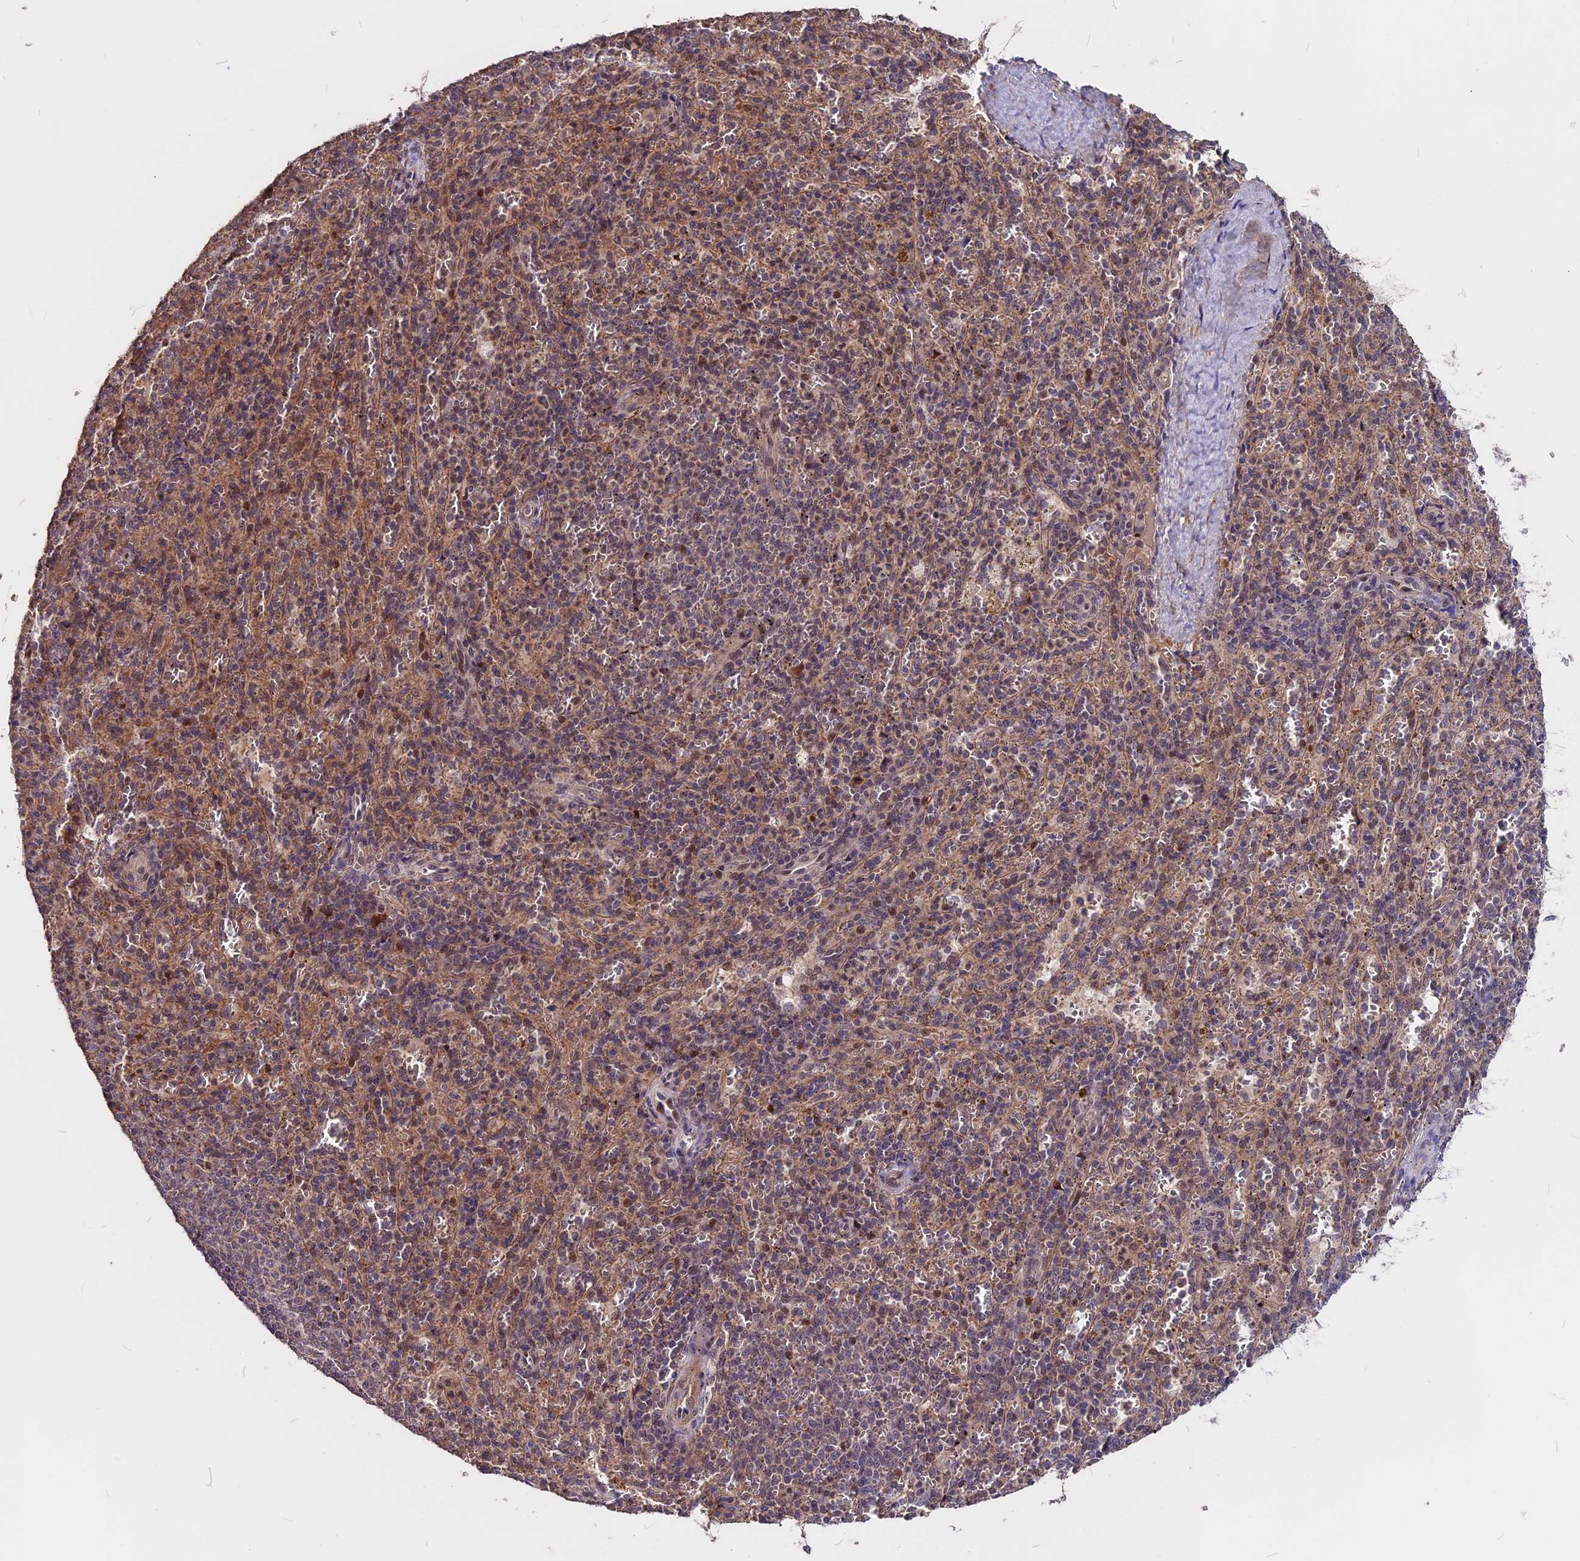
{"staining": {"intensity": "moderate", "quantity": "<25%", "location": "nuclear"}, "tissue": "spleen", "cell_type": "Cells in red pulp", "image_type": "normal", "snomed": [{"axis": "morphology", "description": "Normal tissue, NOS"}, {"axis": "topography", "description": "Spleen"}], "caption": "A low amount of moderate nuclear positivity is appreciated in about <25% of cells in red pulp in normal spleen.", "gene": "ZC3H10", "patient": {"sex": "female", "age": 21}}